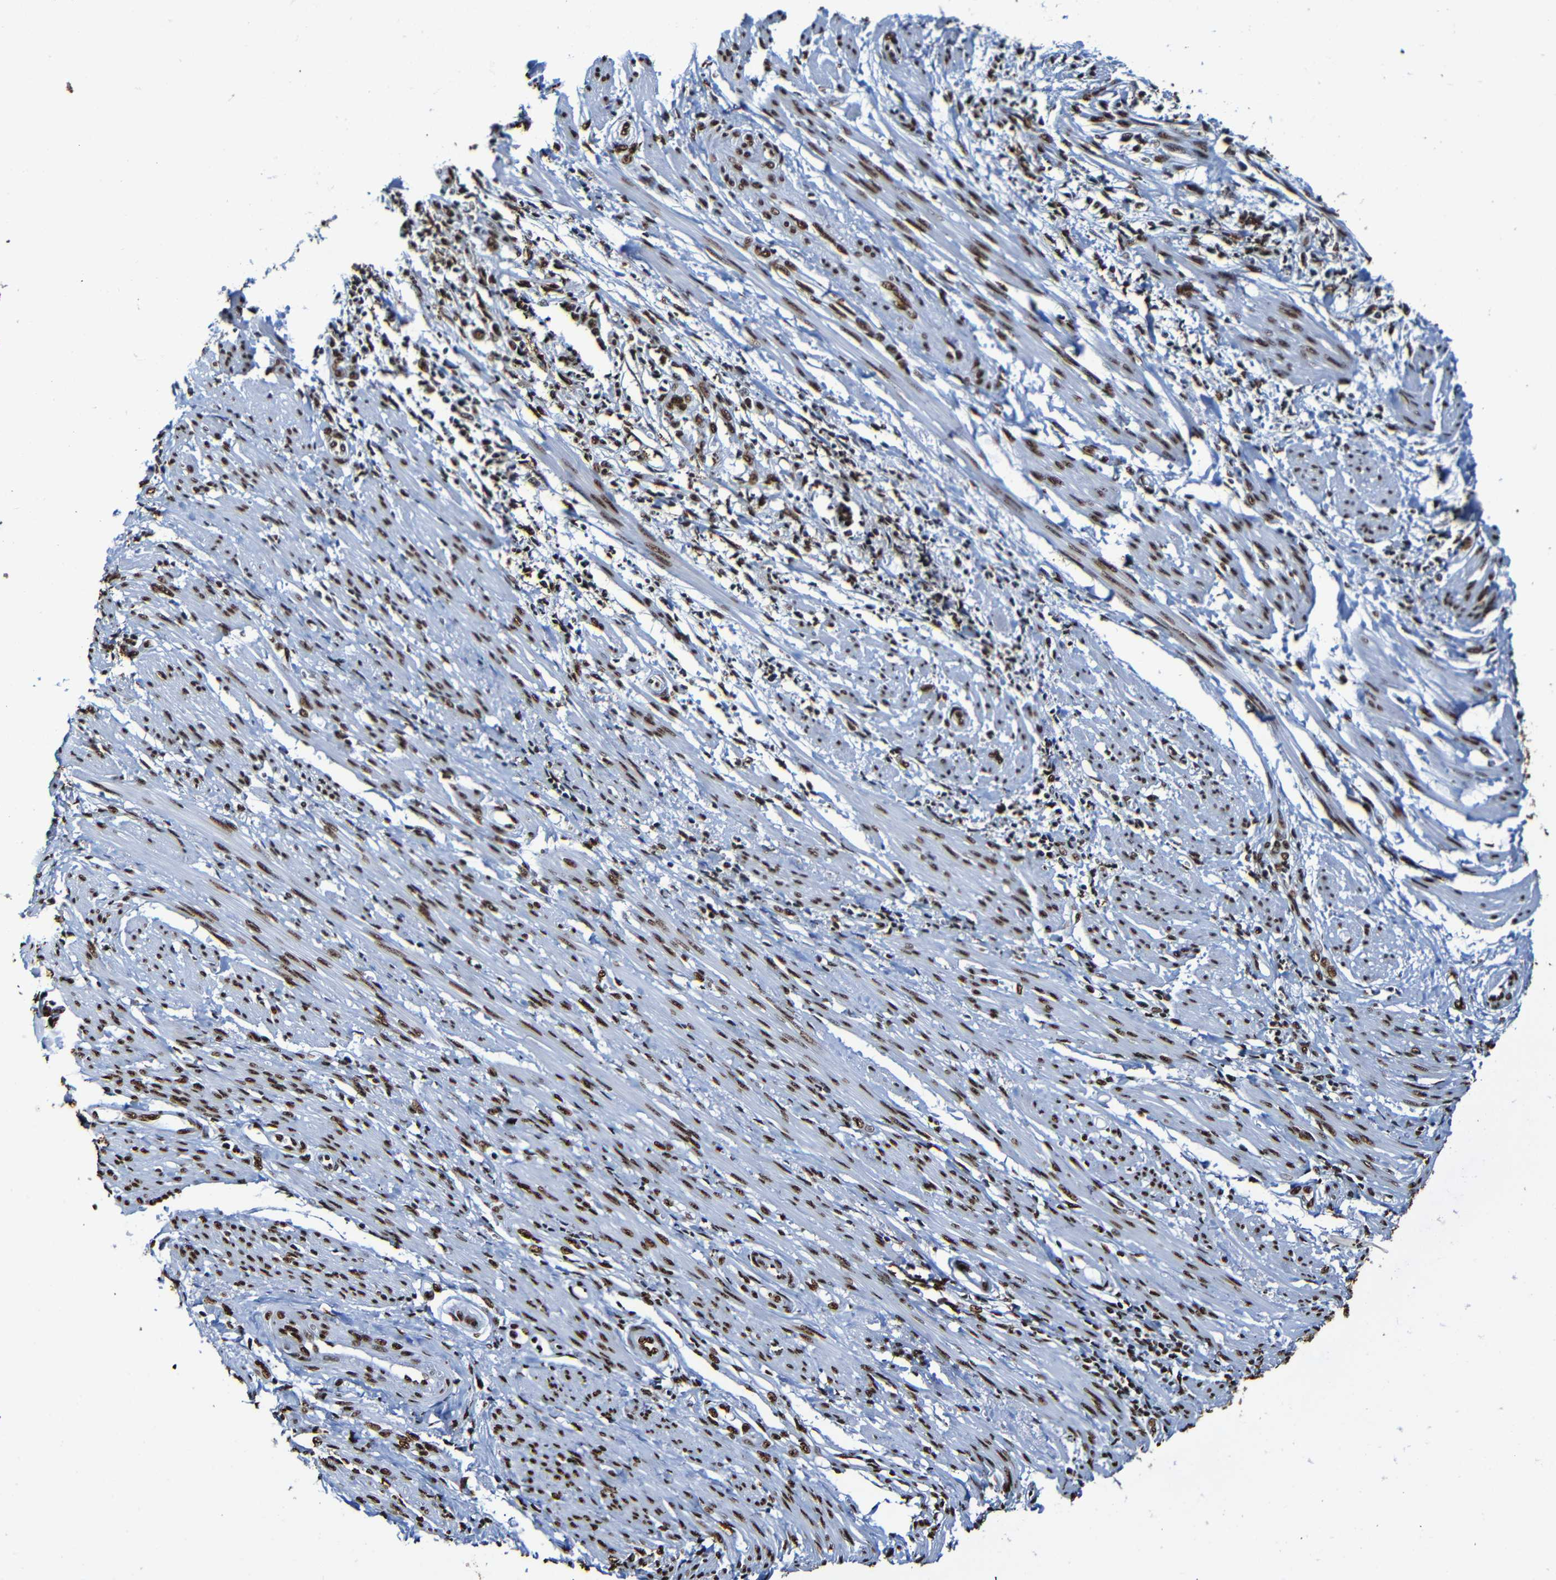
{"staining": {"intensity": "strong", "quantity": ">75%", "location": "nuclear"}, "tissue": "endometrial cancer", "cell_type": "Tumor cells", "image_type": "cancer", "snomed": [{"axis": "morphology", "description": "Necrosis, NOS"}, {"axis": "morphology", "description": "Adenocarcinoma, NOS"}, {"axis": "topography", "description": "Endometrium"}], "caption": "Adenocarcinoma (endometrial) stained with DAB (3,3'-diaminobenzidine) immunohistochemistry reveals high levels of strong nuclear positivity in about >75% of tumor cells.", "gene": "SRSF3", "patient": {"sex": "female", "age": 79}}